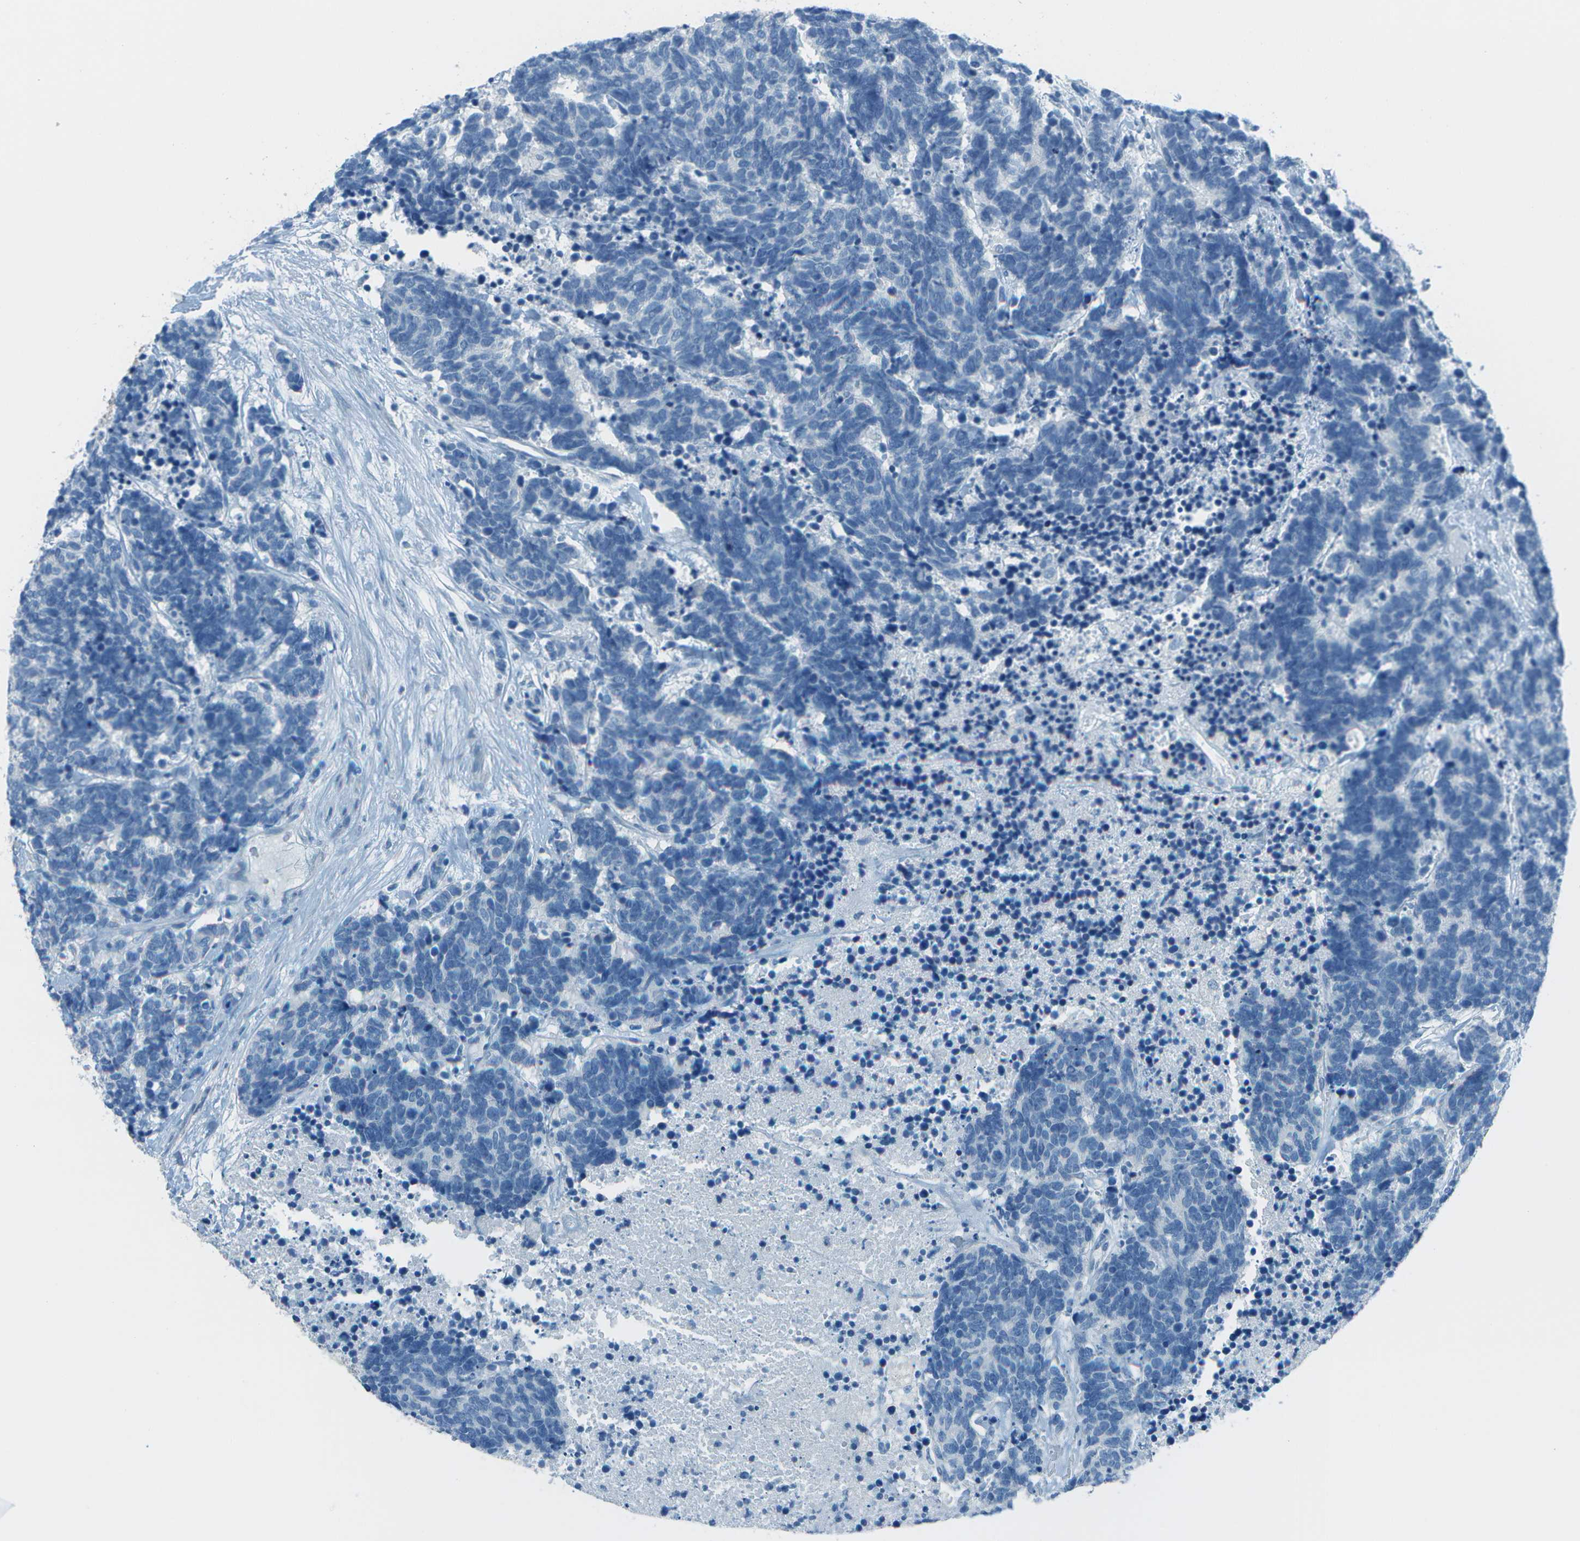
{"staining": {"intensity": "negative", "quantity": "none", "location": "none"}, "tissue": "carcinoid", "cell_type": "Tumor cells", "image_type": "cancer", "snomed": [{"axis": "morphology", "description": "Carcinoma, NOS"}, {"axis": "morphology", "description": "Carcinoid, malignant, NOS"}, {"axis": "topography", "description": "Urinary bladder"}], "caption": "An image of malignant carcinoid stained for a protein demonstrates no brown staining in tumor cells.", "gene": "FGF1", "patient": {"sex": "male", "age": 57}}